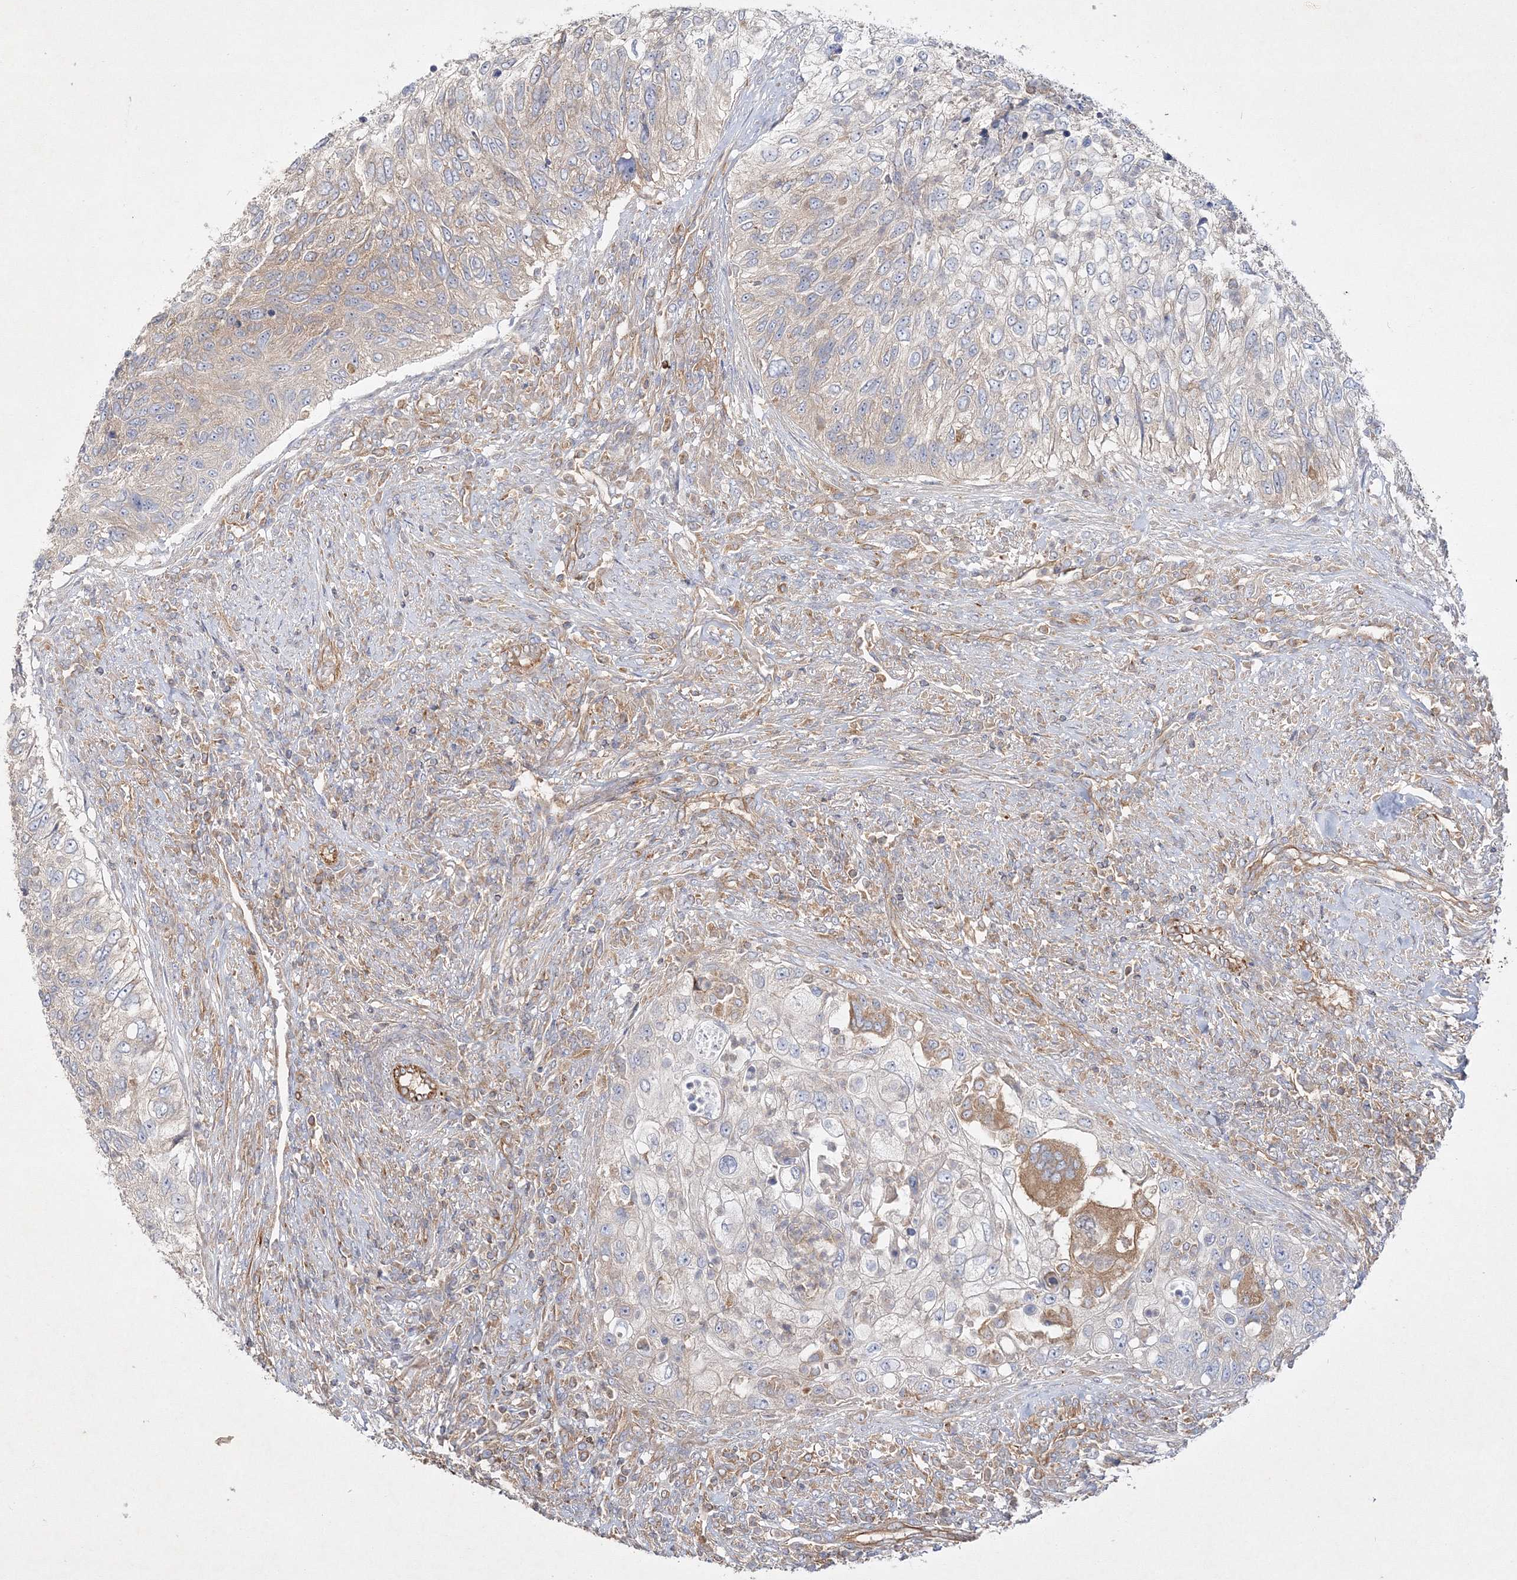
{"staining": {"intensity": "moderate", "quantity": "<25%", "location": "cytoplasmic/membranous"}, "tissue": "urothelial cancer", "cell_type": "Tumor cells", "image_type": "cancer", "snomed": [{"axis": "morphology", "description": "Urothelial carcinoma, High grade"}, {"axis": "topography", "description": "Urinary bladder"}], "caption": "Moderate cytoplasmic/membranous expression is seen in about <25% of tumor cells in urothelial cancer.", "gene": "WDR37", "patient": {"sex": "female", "age": 60}}